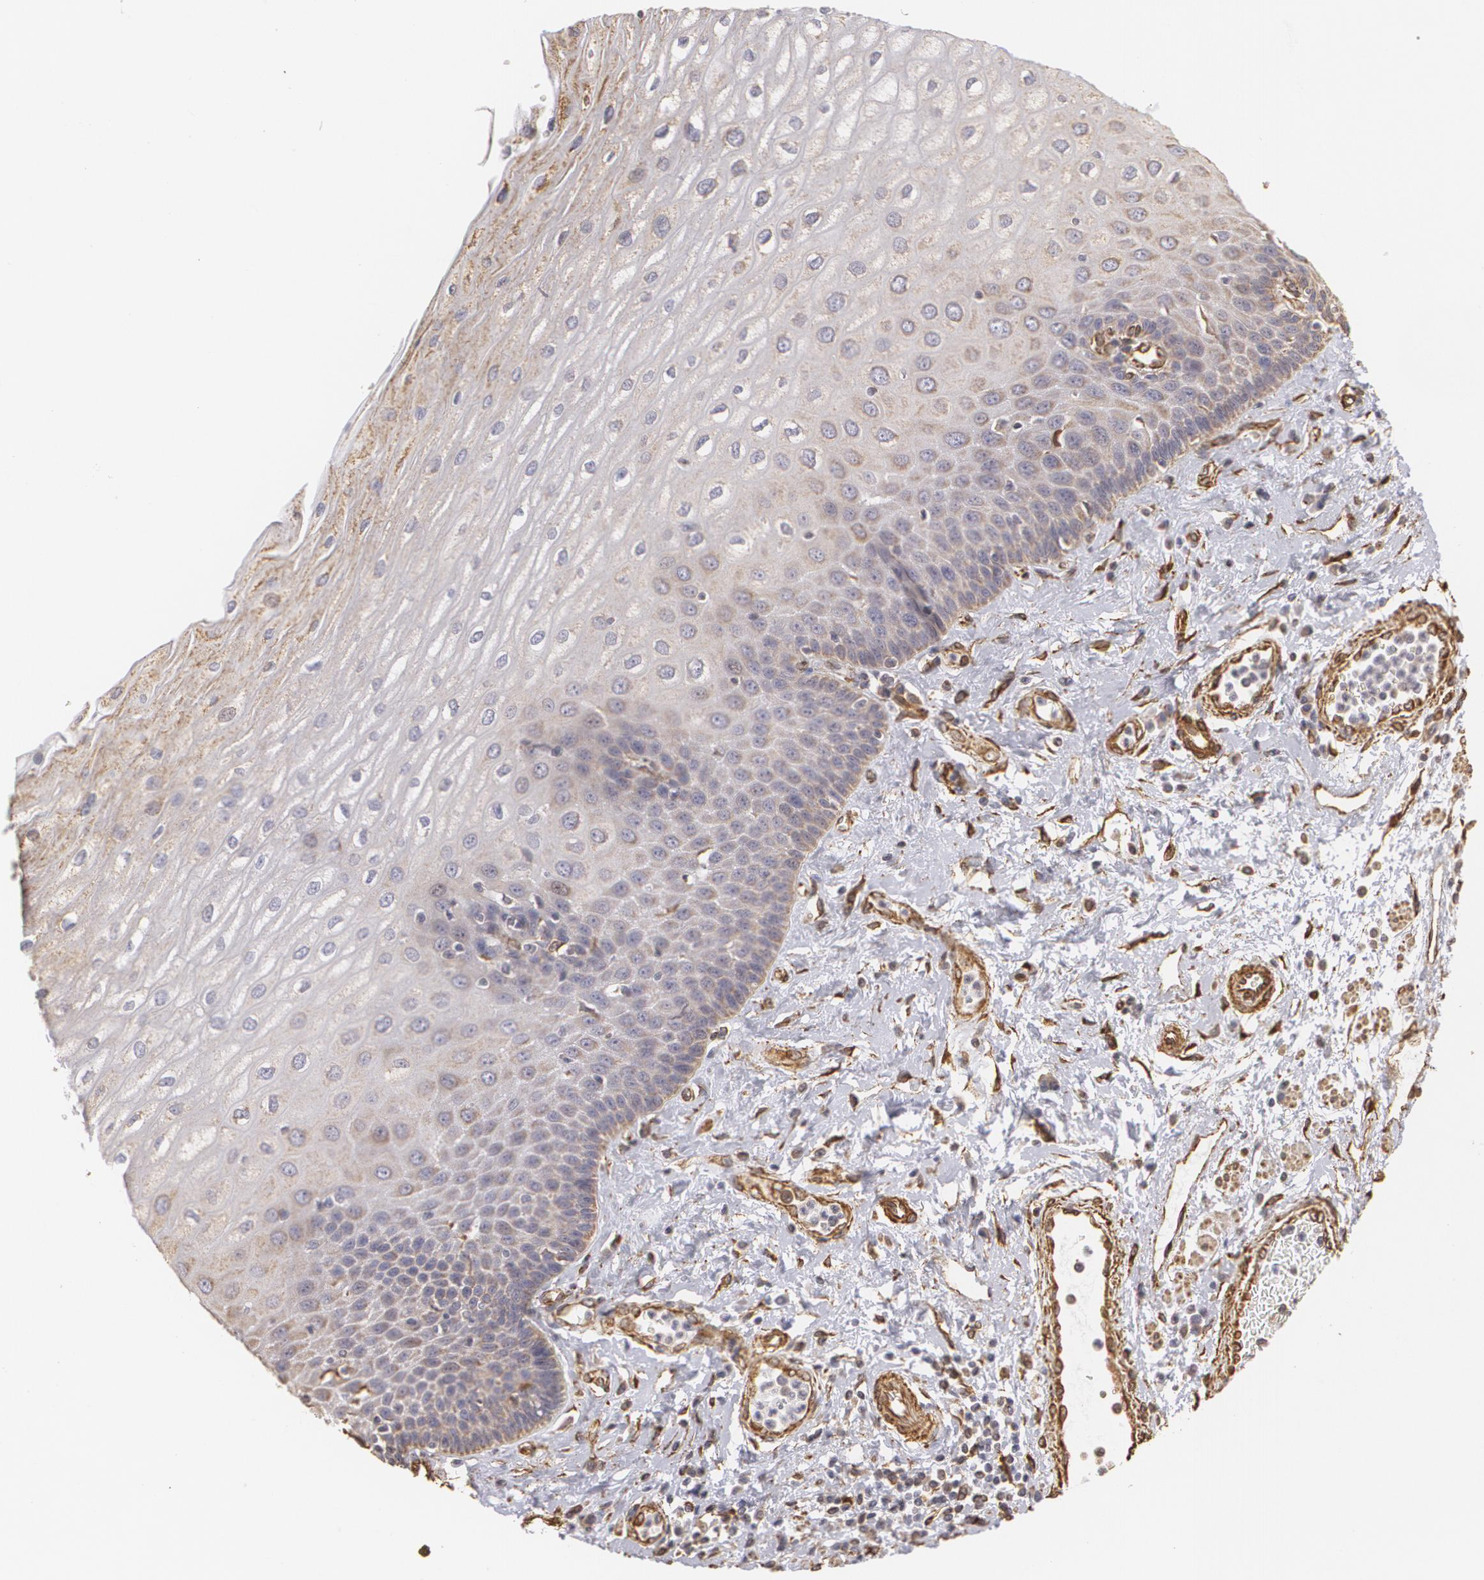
{"staining": {"intensity": "weak", "quantity": "25%-75%", "location": "cytoplasmic/membranous"}, "tissue": "esophagus", "cell_type": "Squamous epithelial cells", "image_type": "normal", "snomed": [{"axis": "morphology", "description": "Normal tissue, NOS"}, {"axis": "topography", "description": "Esophagus"}], "caption": "Immunohistochemical staining of benign esophagus displays 25%-75% levels of weak cytoplasmic/membranous protein staining in about 25%-75% of squamous epithelial cells. The staining was performed using DAB to visualize the protein expression in brown, while the nuclei were stained in blue with hematoxylin (Magnification: 20x).", "gene": "CYB5R3", "patient": {"sex": "male", "age": 62}}